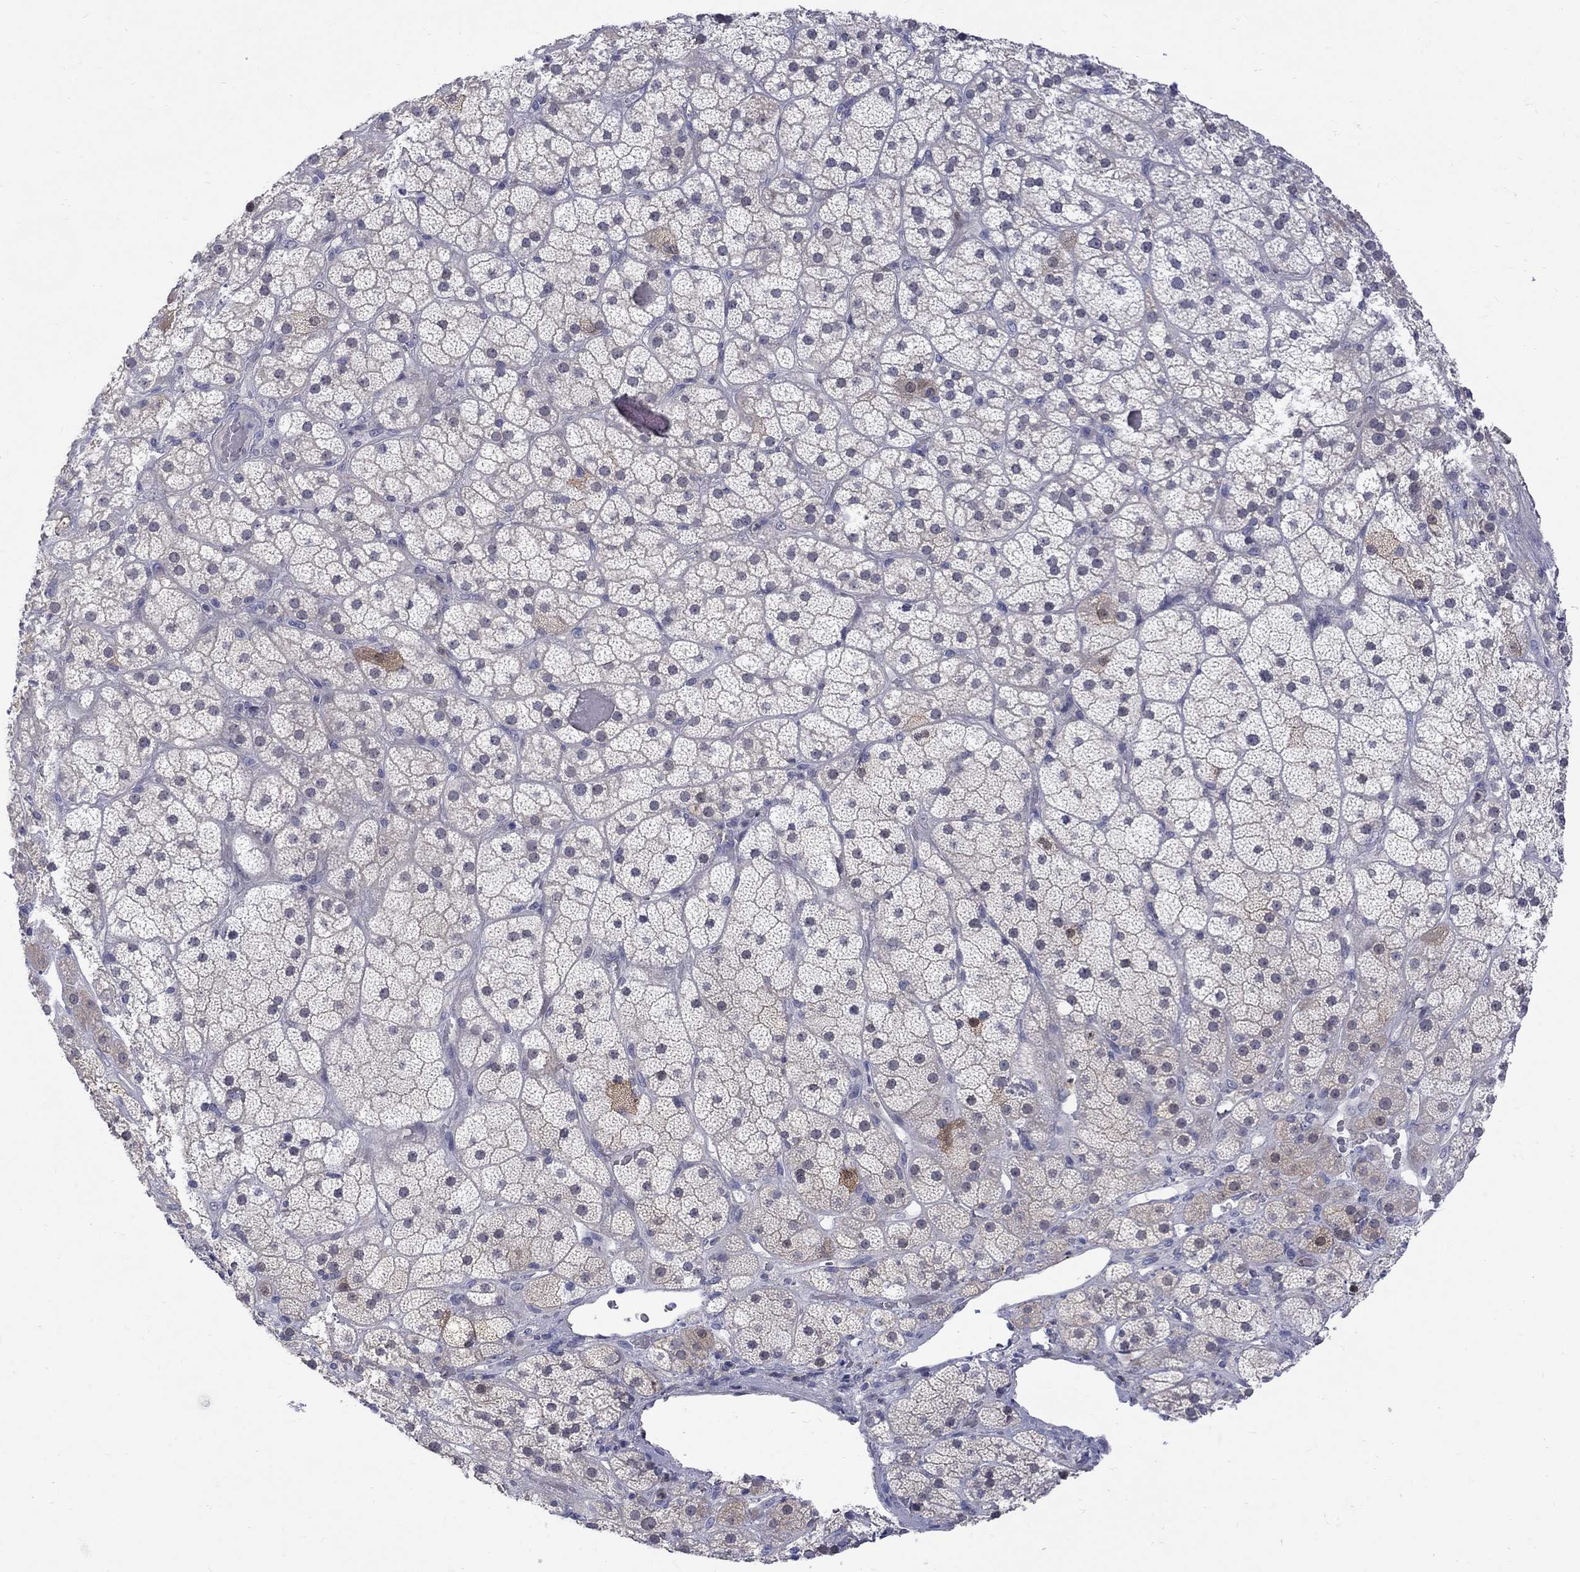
{"staining": {"intensity": "moderate", "quantity": "<25%", "location": "cytoplasmic/membranous"}, "tissue": "adrenal gland", "cell_type": "Glandular cells", "image_type": "normal", "snomed": [{"axis": "morphology", "description": "Normal tissue, NOS"}, {"axis": "topography", "description": "Adrenal gland"}], "caption": "Brown immunohistochemical staining in benign human adrenal gland demonstrates moderate cytoplasmic/membranous expression in approximately <25% of glandular cells.", "gene": "HKDC1", "patient": {"sex": "male", "age": 57}}